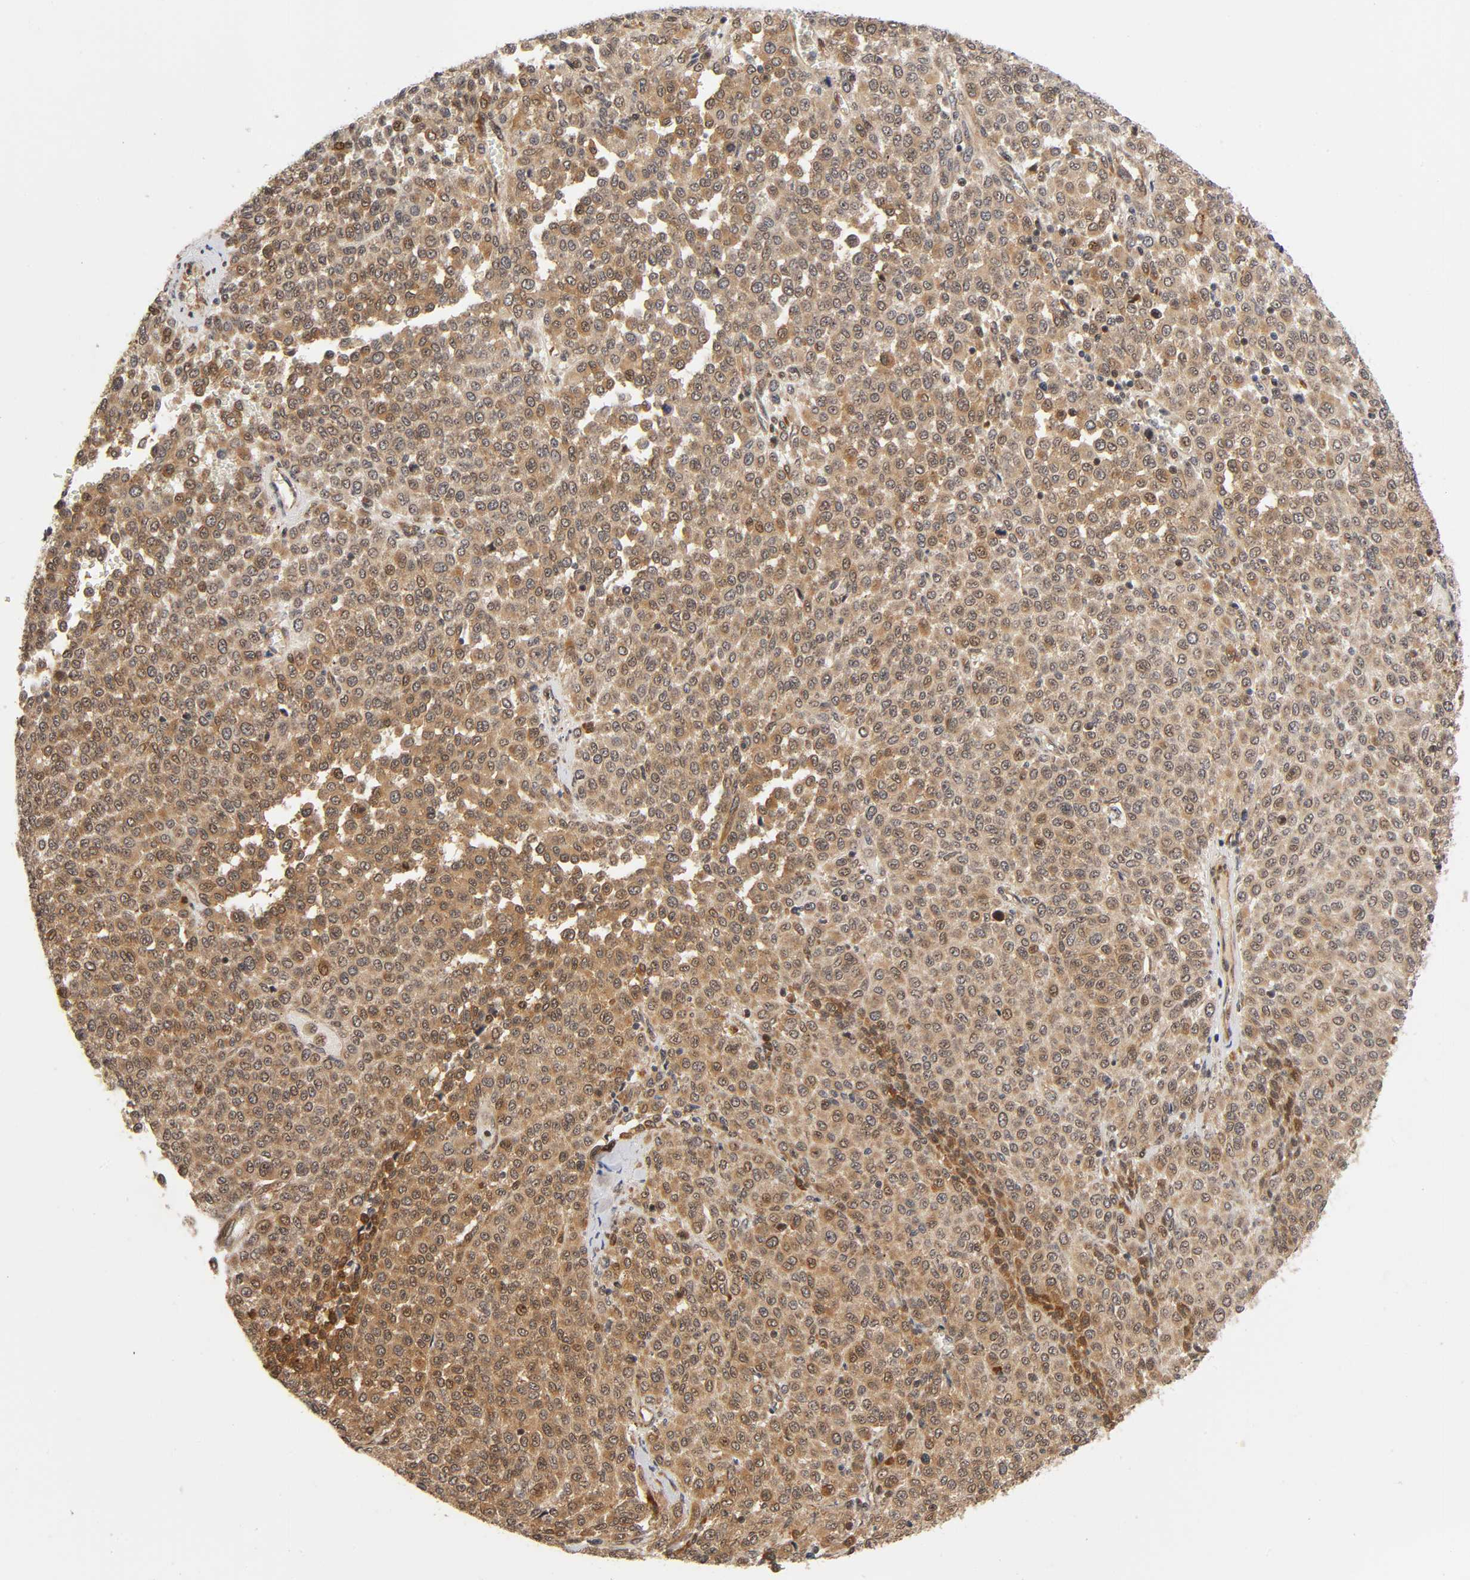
{"staining": {"intensity": "moderate", "quantity": ">75%", "location": "cytoplasmic/membranous,nuclear"}, "tissue": "melanoma", "cell_type": "Tumor cells", "image_type": "cancer", "snomed": [{"axis": "morphology", "description": "Malignant melanoma, Metastatic site"}, {"axis": "topography", "description": "Pancreas"}], "caption": "Melanoma stained with a protein marker reveals moderate staining in tumor cells.", "gene": "IQCJ-SCHIP1", "patient": {"sex": "female", "age": 30}}